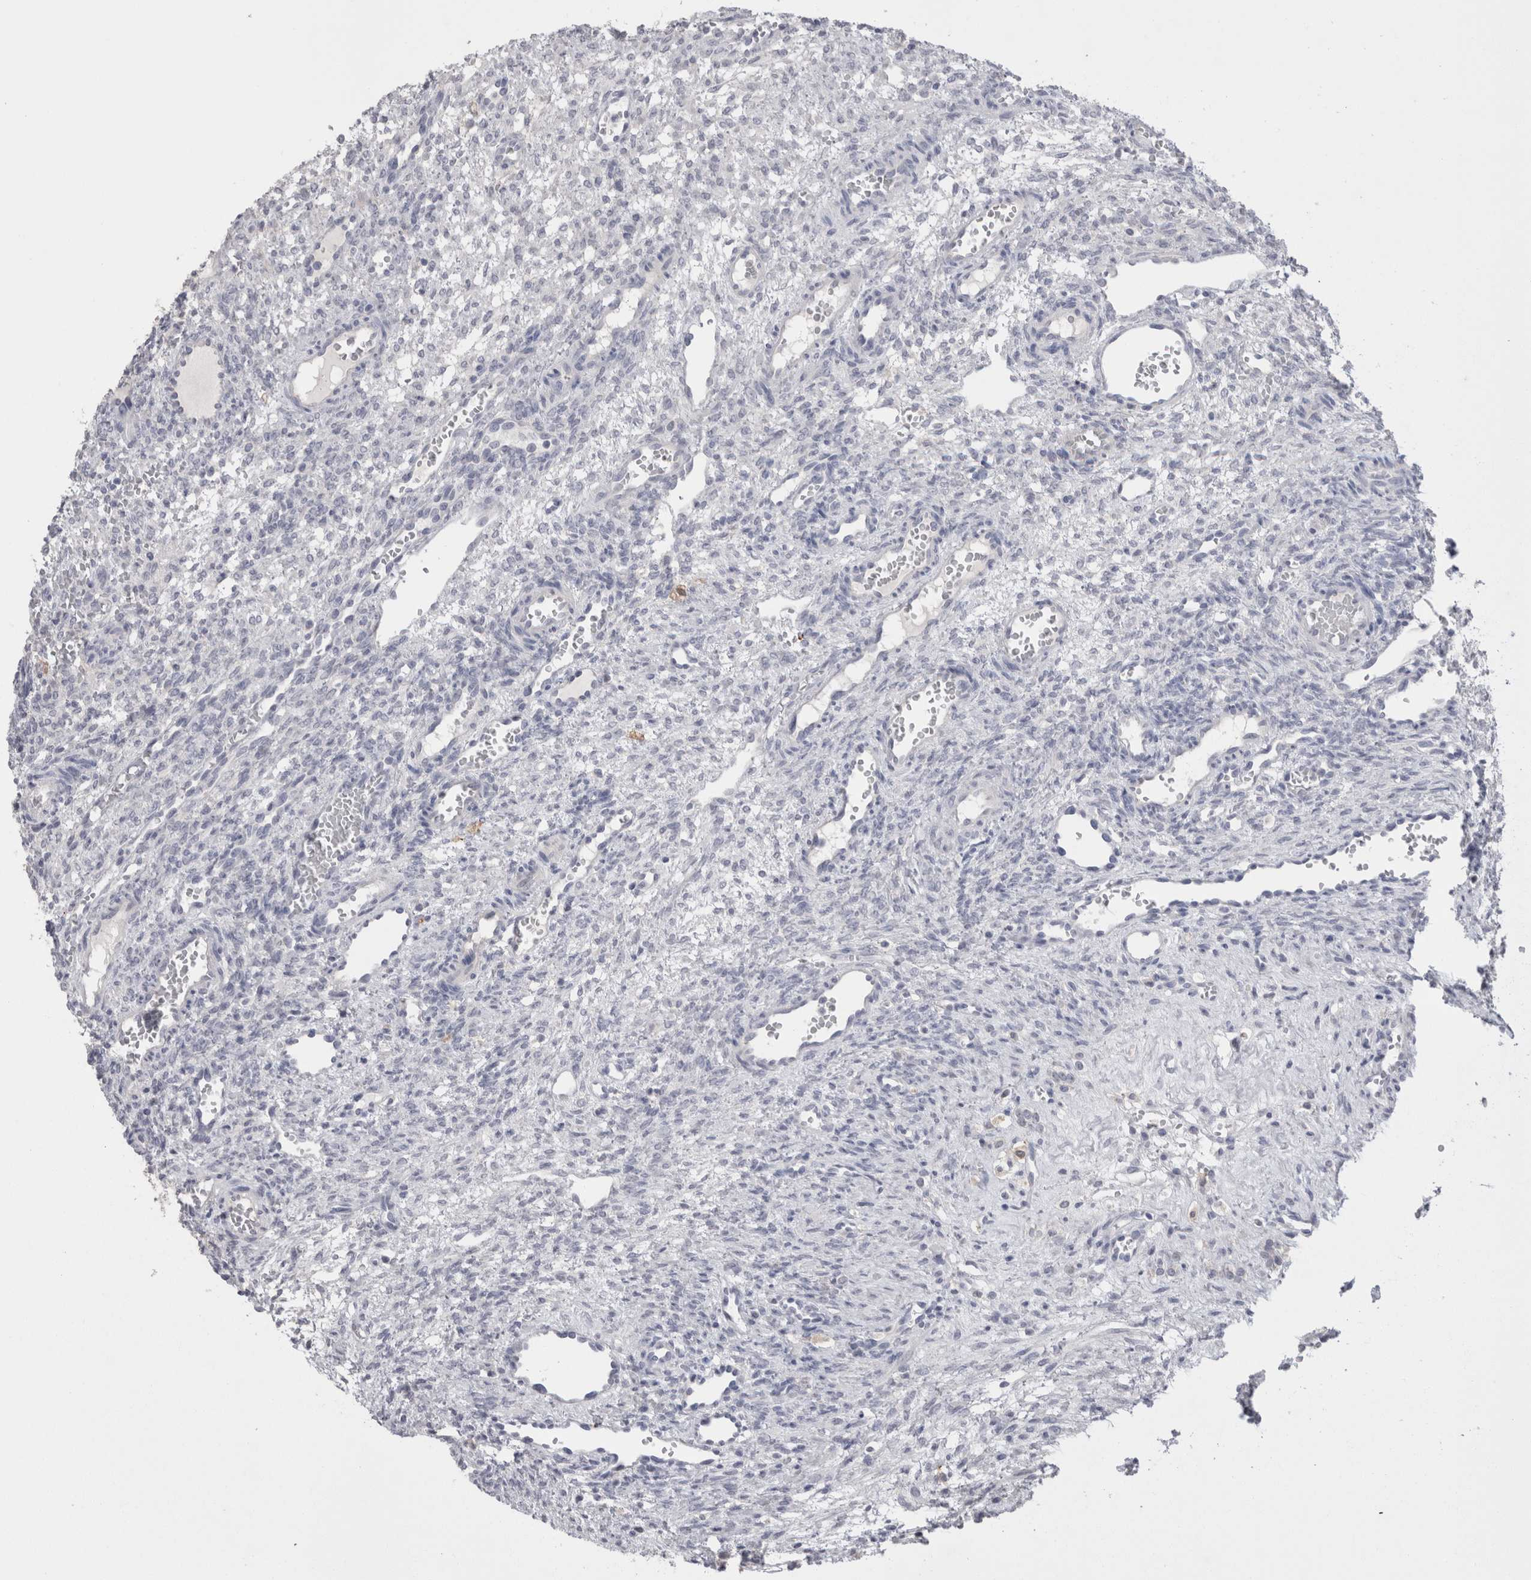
{"staining": {"intensity": "negative", "quantity": "none", "location": "none"}, "tissue": "ovary", "cell_type": "Ovarian stroma cells", "image_type": "normal", "snomed": [{"axis": "morphology", "description": "Normal tissue, NOS"}, {"axis": "topography", "description": "Ovary"}], "caption": "Ovary was stained to show a protein in brown. There is no significant expression in ovarian stroma cells.", "gene": "SUCNR1", "patient": {"sex": "female", "age": 34}}